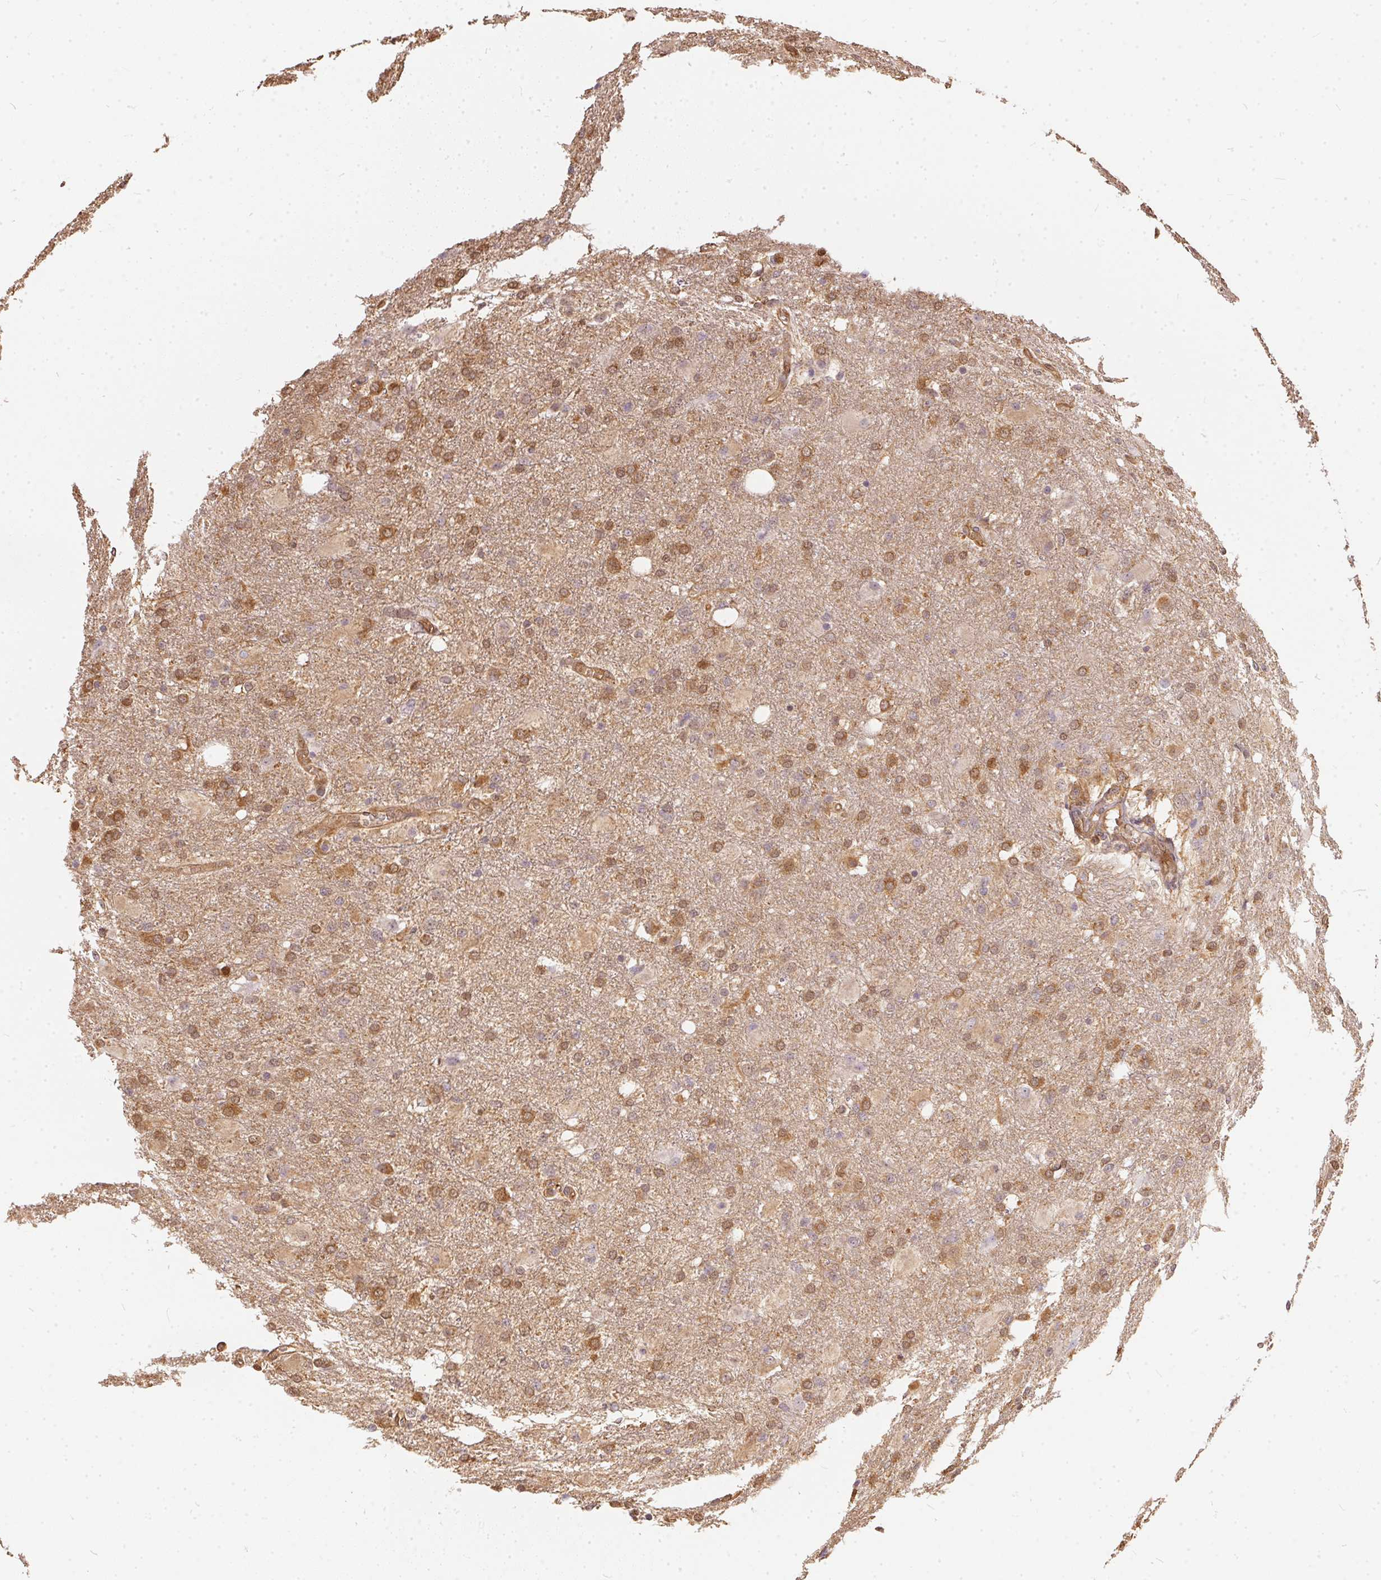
{"staining": {"intensity": "moderate", "quantity": ">75%", "location": "cytoplasmic/membranous"}, "tissue": "glioma", "cell_type": "Tumor cells", "image_type": "cancer", "snomed": [{"axis": "morphology", "description": "Glioma, malignant, High grade"}, {"axis": "topography", "description": "Brain"}], "caption": "Glioma stained with a protein marker exhibits moderate staining in tumor cells.", "gene": "BLMH", "patient": {"sex": "male", "age": 68}}